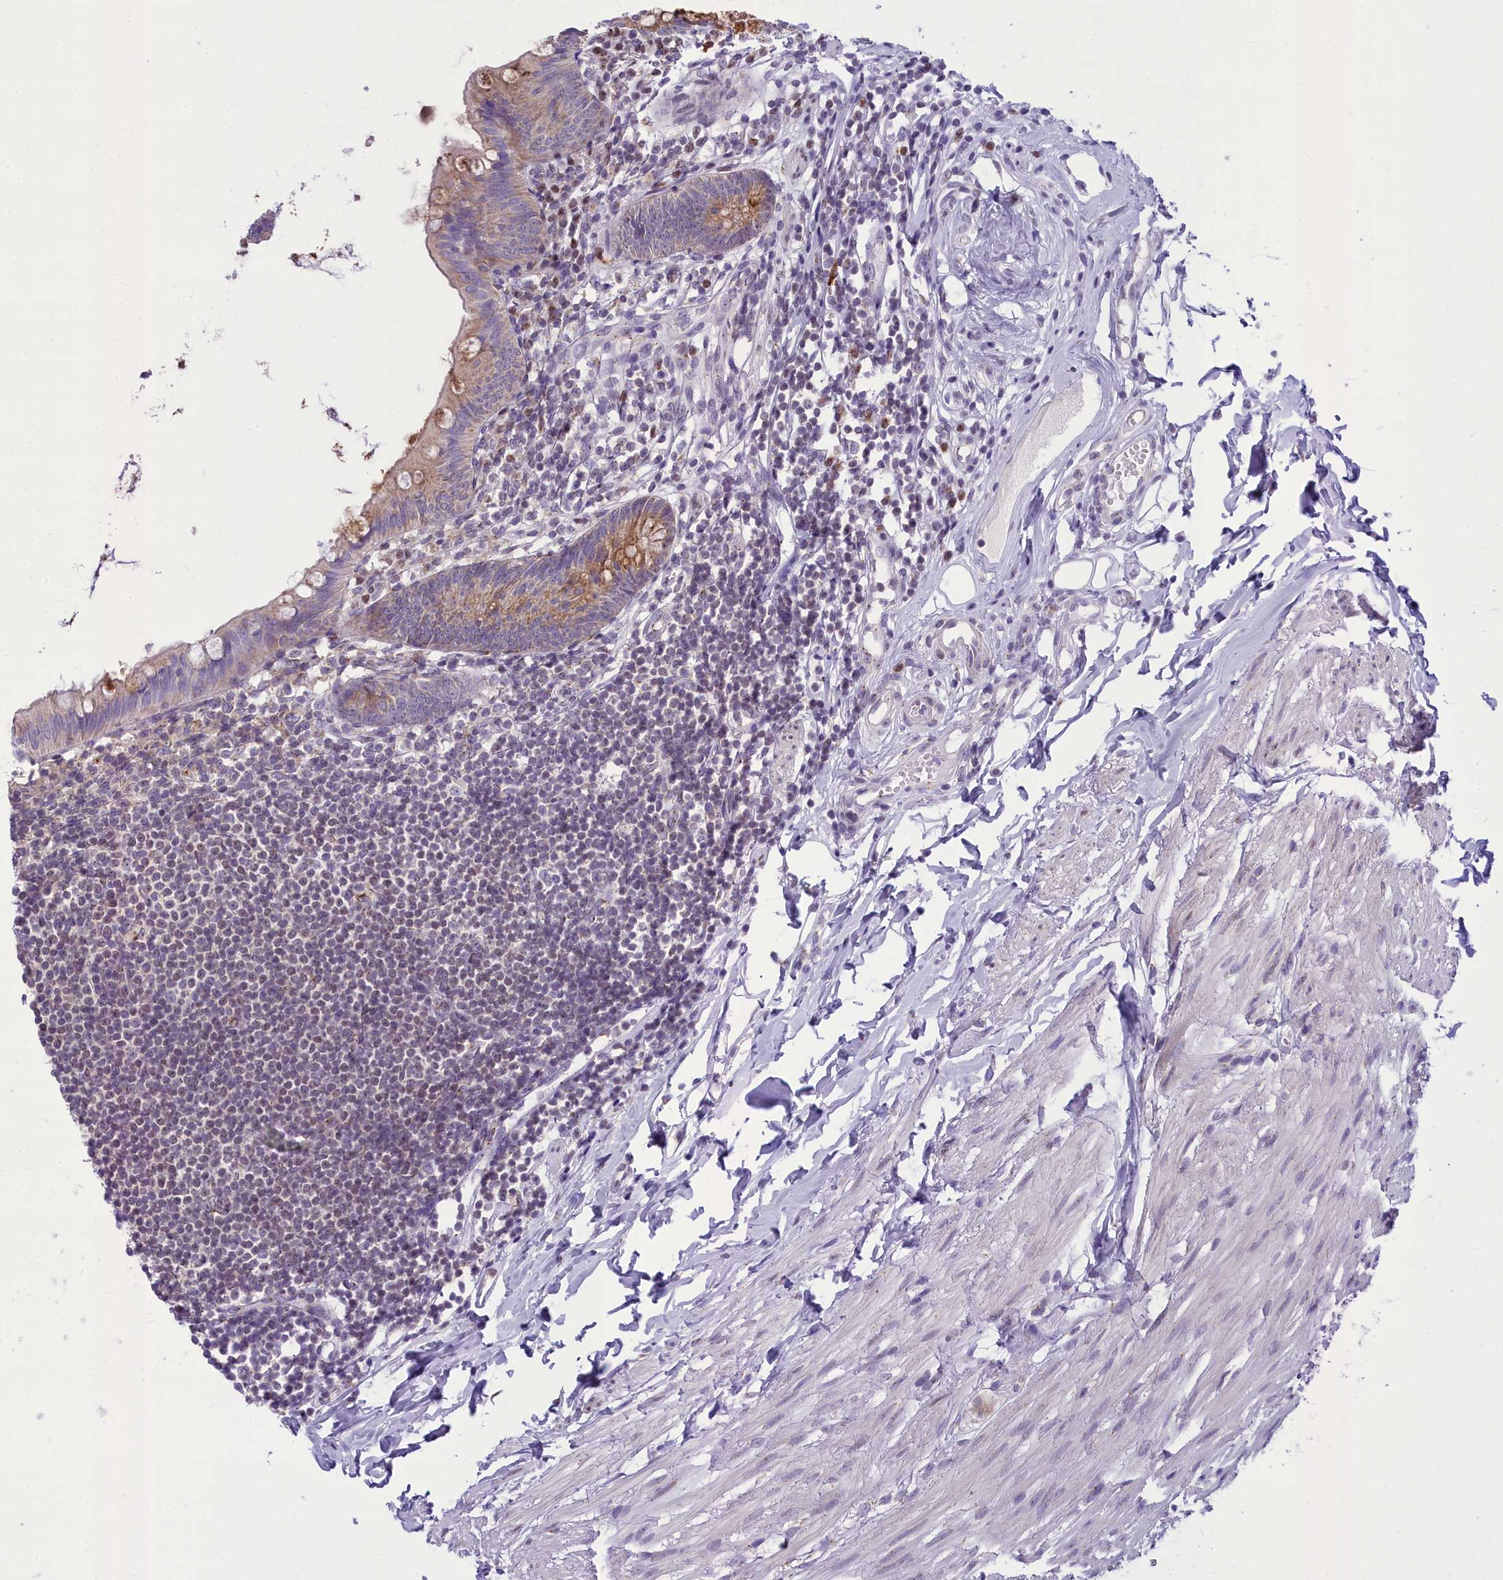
{"staining": {"intensity": "moderate", "quantity": ">75%", "location": "cytoplasmic/membranous"}, "tissue": "appendix", "cell_type": "Glandular cells", "image_type": "normal", "snomed": [{"axis": "morphology", "description": "Normal tissue, NOS"}, {"axis": "topography", "description": "Appendix"}], "caption": "An image showing moderate cytoplasmic/membranous positivity in about >75% of glandular cells in benign appendix, as visualized by brown immunohistochemical staining.", "gene": "B9D2", "patient": {"sex": "female", "age": 62}}